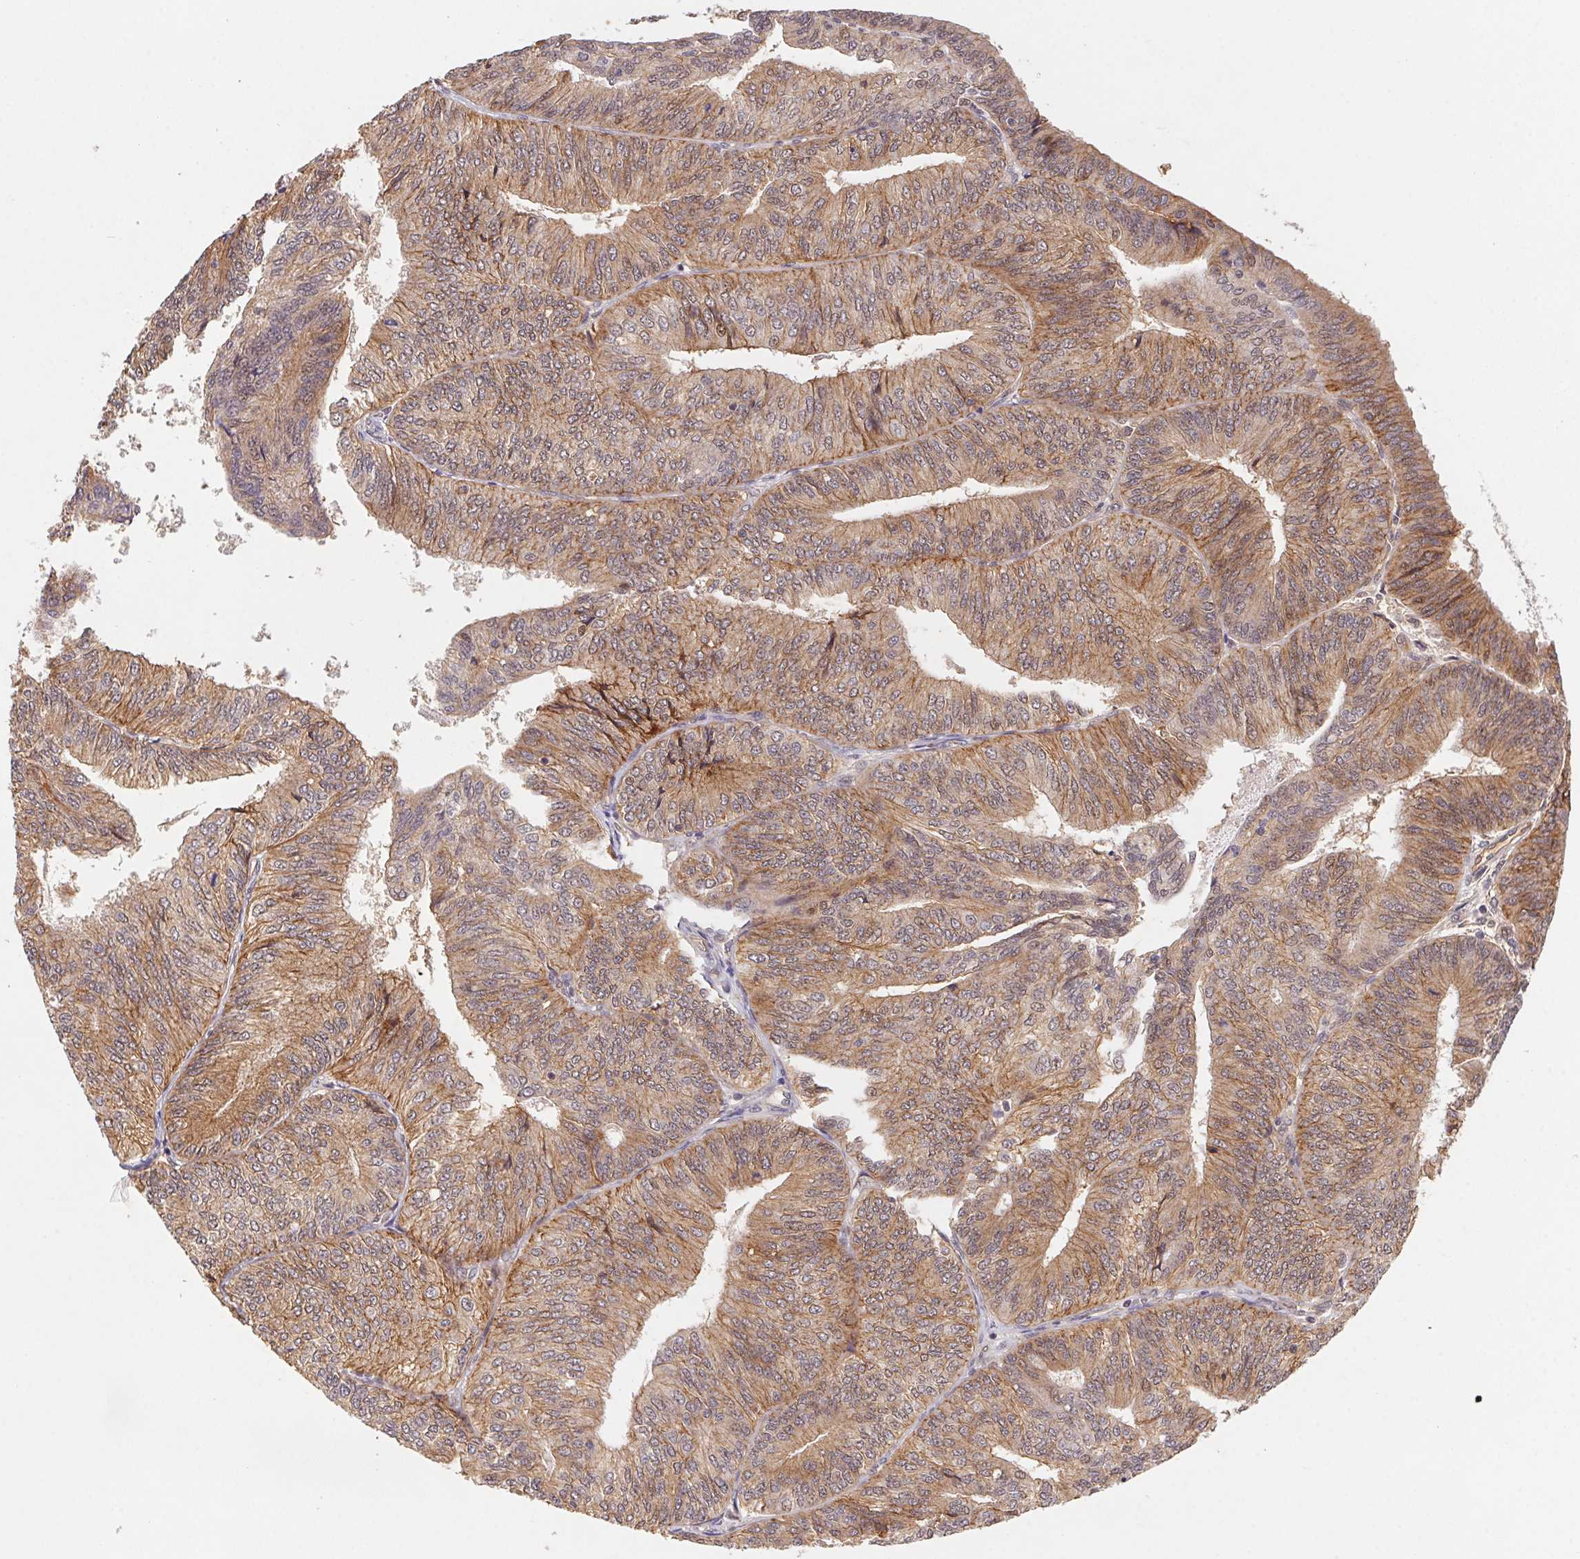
{"staining": {"intensity": "moderate", "quantity": ">75%", "location": "cytoplasmic/membranous"}, "tissue": "endometrial cancer", "cell_type": "Tumor cells", "image_type": "cancer", "snomed": [{"axis": "morphology", "description": "Adenocarcinoma, NOS"}, {"axis": "topography", "description": "Endometrium"}], "caption": "This is a photomicrograph of immunohistochemistry staining of endometrial adenocarcinoma, which shows moderate staining in the cytoplasmic/membranous of tumor cells.", "gene": "SLC52A2", "patient": {"sex": "female", "age": 58}}